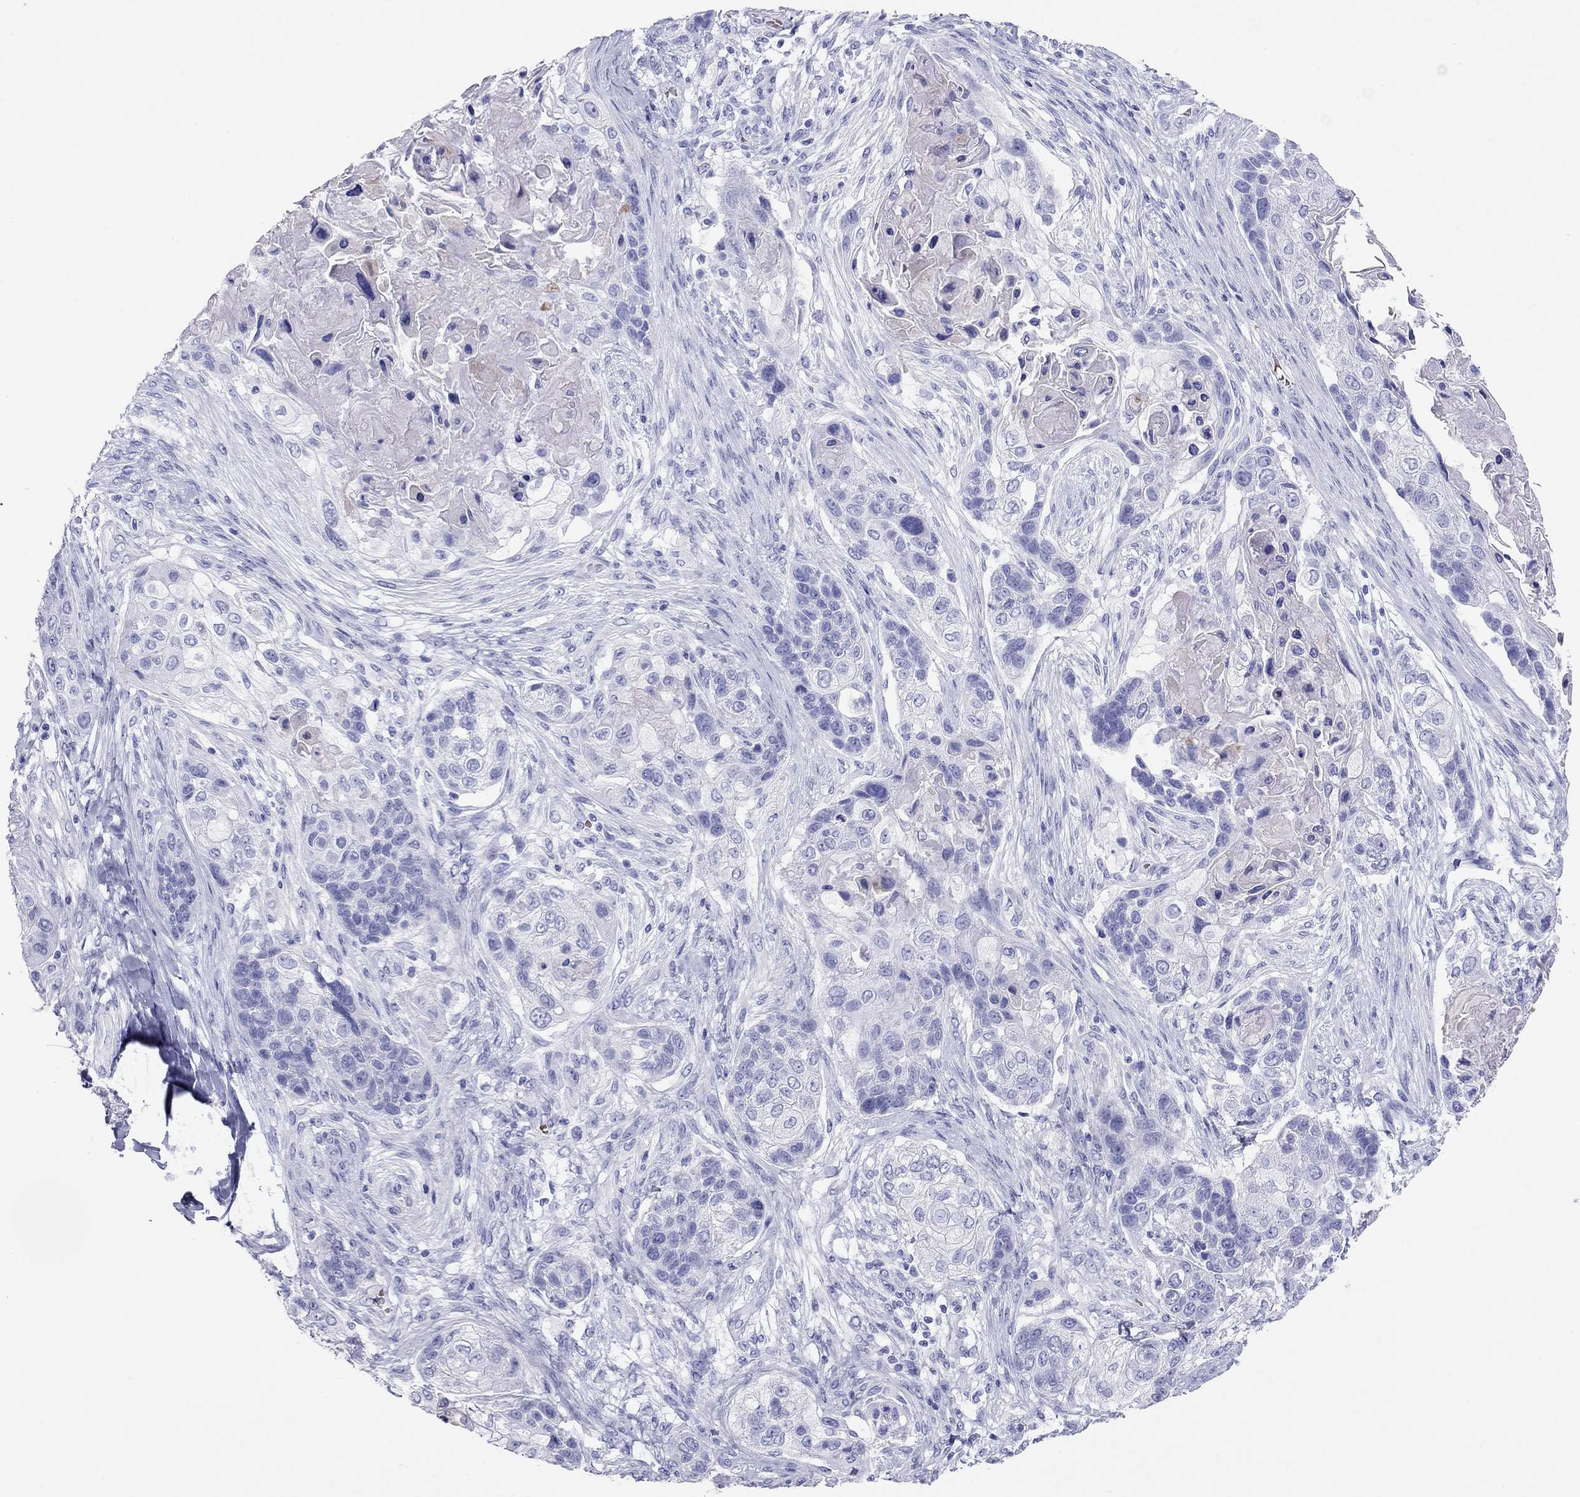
{"staining": {"intensity": "negative", "quantity": "none", "location": "none"}, "tissue": "lung cancer", "cell_type": "Tumor cells", "image_type": "cancer", "snomed": [{"axis": "morphology", "description": "Squamous cell carcinoma, NOS"}, {"axis": "topography", "description": "Lung"}], "caption": "Histopathology image shows no protein expression in tumor cells of squamous cell carcinoma (lung) tissue.", "gene": "PTPRN", "patient": {"sex": "male", "age": 69}}